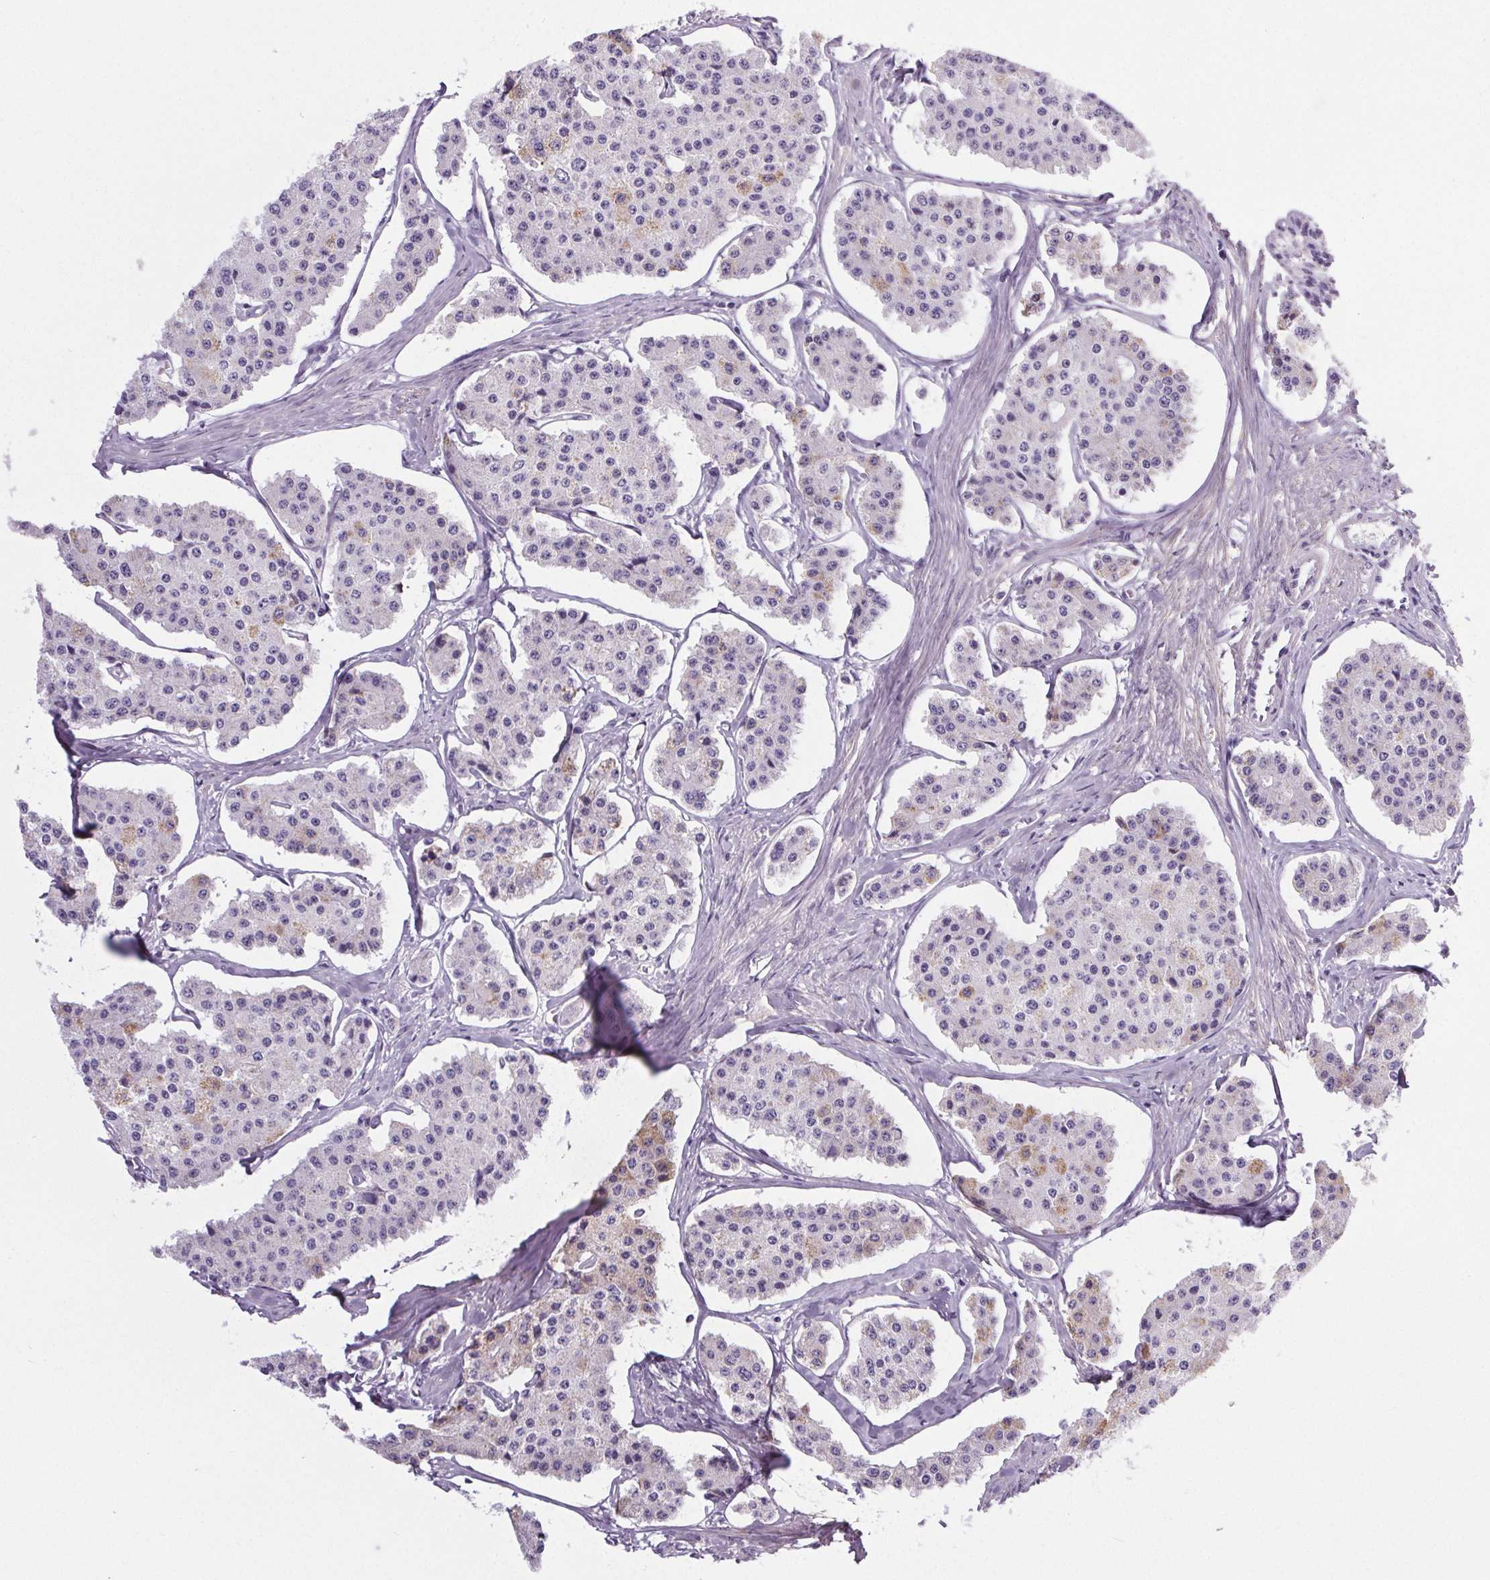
{"staining": {"intensity": "negative", "quantity": "none", "location": "none"}, "tissue": "carcinoid", "cell_type": "Tumor cells", "image_type": "cancer", "snomed": [{"axis": "morphology", "description": "Carcinoid, malignant, NOS"}, {"axis": "topography", "description": "Small intestine"}], "caption": "This is an IHC photomicrograph of carcinoid. There is no expression in tumor cells.", "gene": "ELAVL2", "patient": {"sex": "female", "age": 65}}